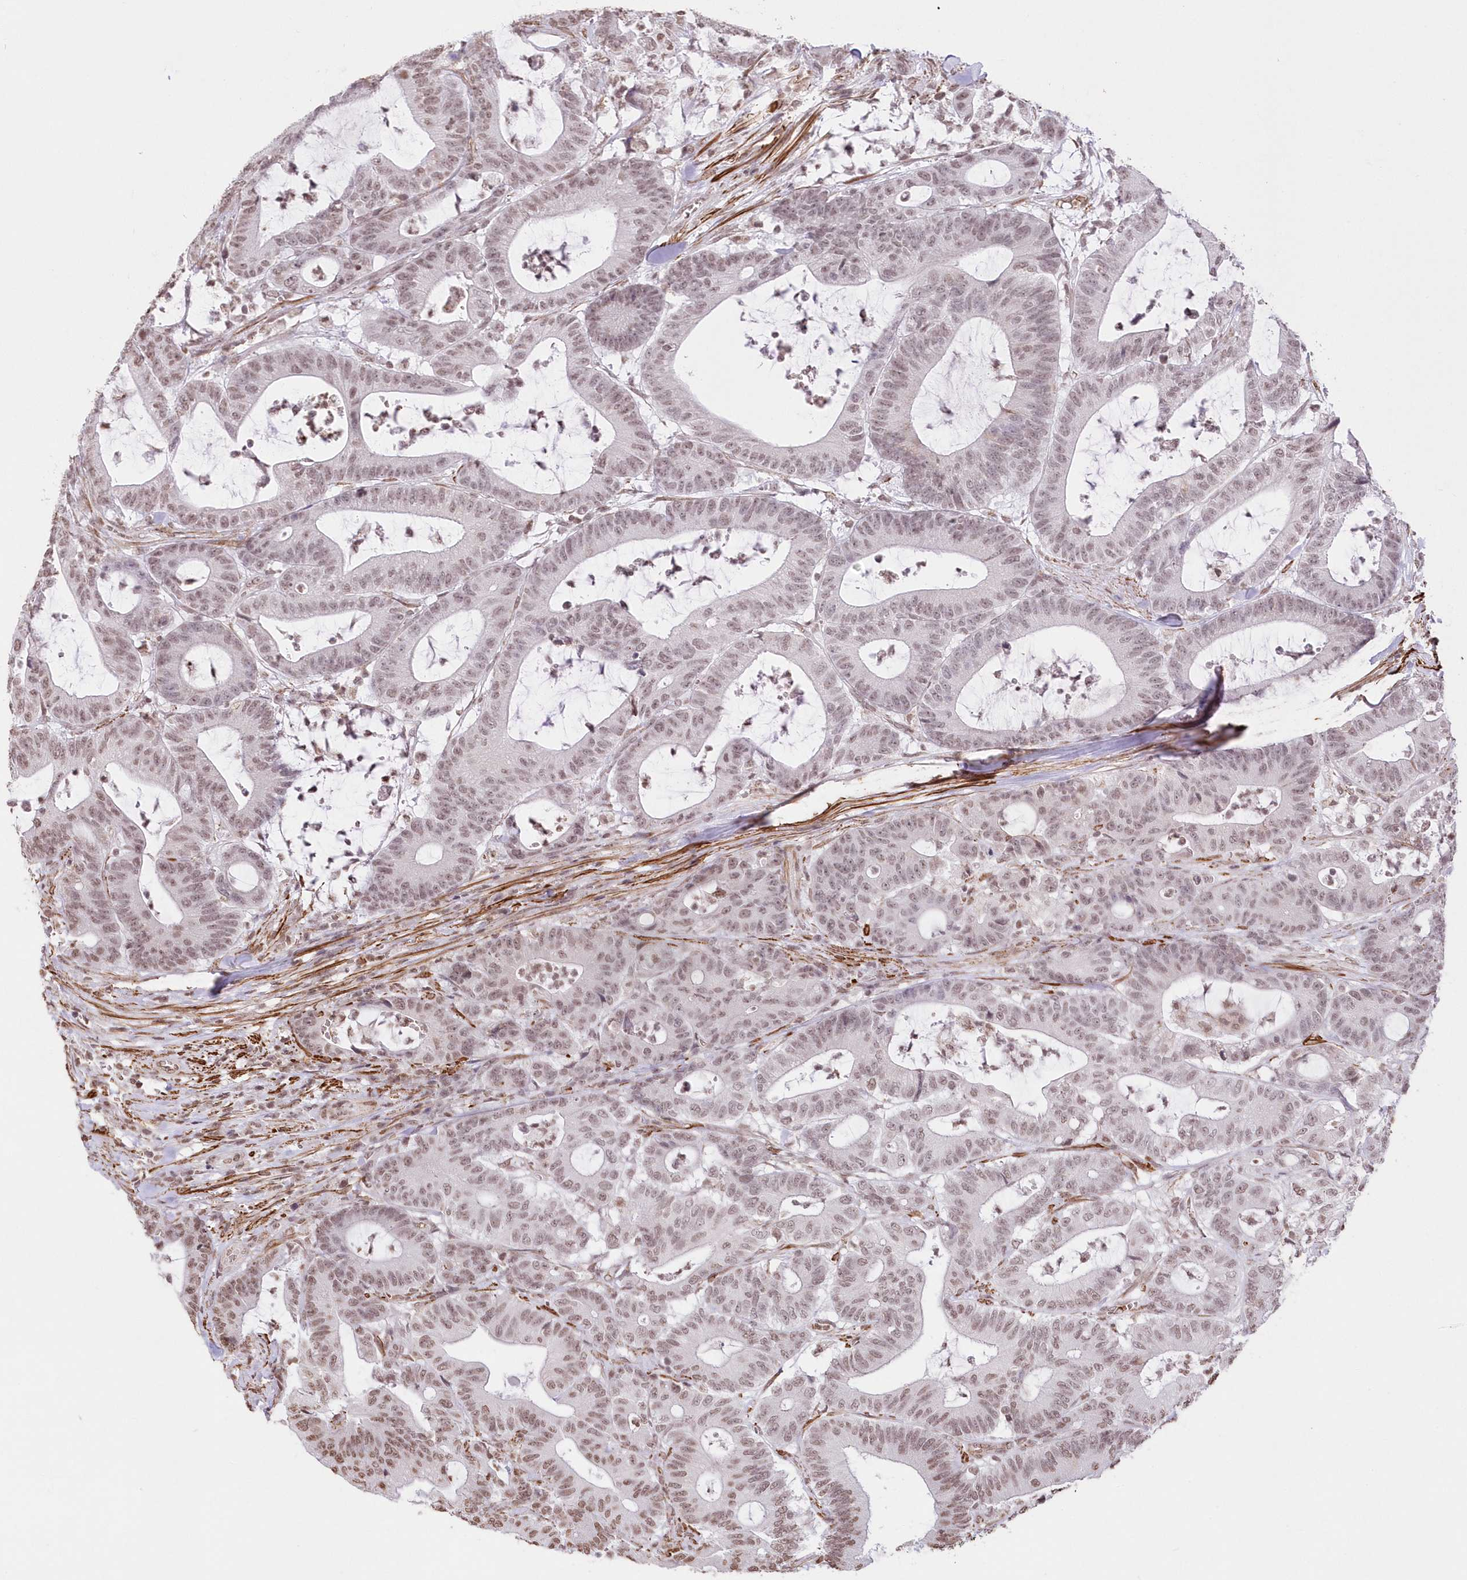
{"staining": {"intensity": "weak", "quantity": "25%-75%", "location": "cytoplasmic/membranous,nuclear"}, "tissue": "colorectal cancer", "cell_type": "Tumor cells", "image_type": "cancer", "snomed": [{"axis": "morphology", "description": "Adenocarcinoma, NOS"}, {"axis": "topography", "description": "Colon"}], "caption": "The photomicrograph reveals immunohistochemical staining of adenocarcinoma (colorectal). There is weak cytoplasmic/membranous and nuclear positivity is seen in approximately 25%-75% of tumor cells.", "gene": "RBM27", "patient": {"sex": "female", "age": 84}}